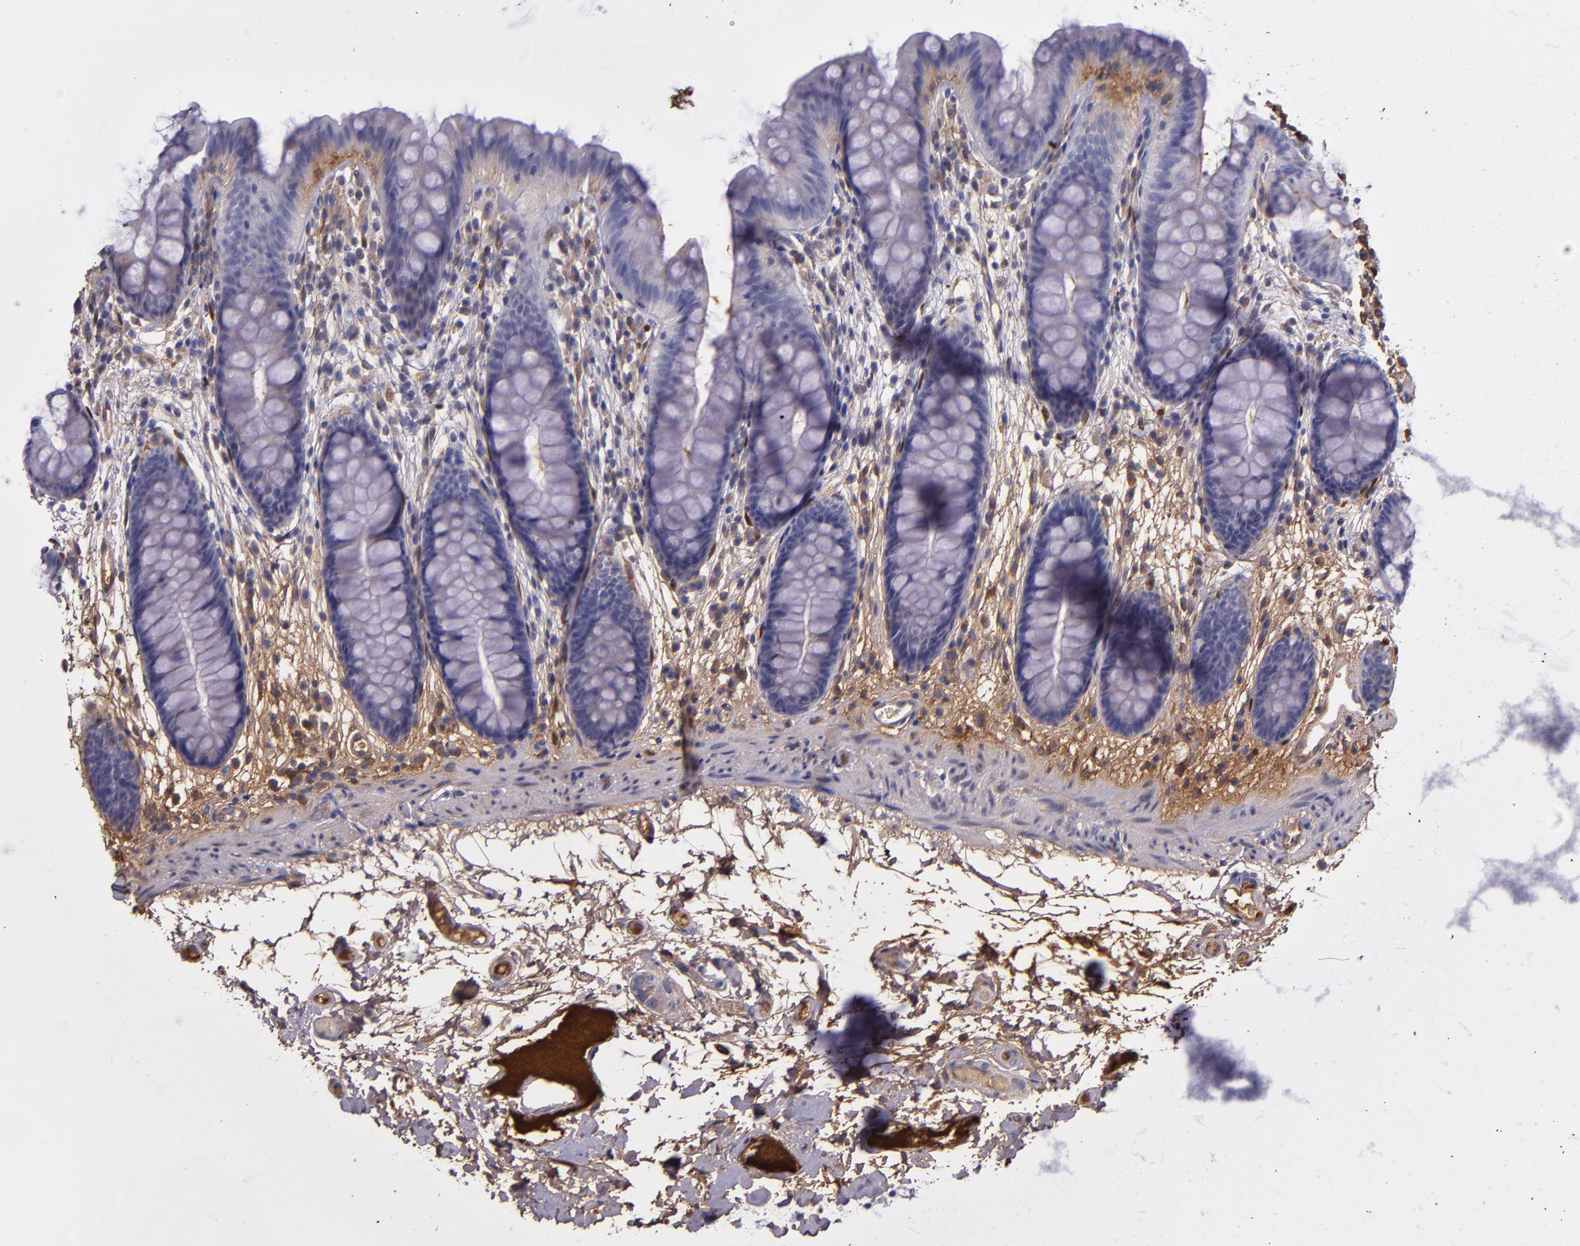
{"staining": {"intensity": "moderate", "quantity": ">75%", "location": "cytoplasmic/membranous"}, "tissue": "colon", "cell_type": "Endothelial cells", "image_type": "normal", "snomed": [{"axis": "morphology", "description": "Normal tissue, NOS"}, {"axis": "topography", "description": "Smooth muscle"}, {"axis": "topography", "description": "Colon"}], "caption": "Endothelial cells exhibit medium levels of moderate cytoplasmic/membranous staining in about >75% of cells in unremarkable human colon. (IHC, brightfield microscopy, high magnification).", "gene": "CLEC3B", "patient": {"sex": "male", "age": 67}}